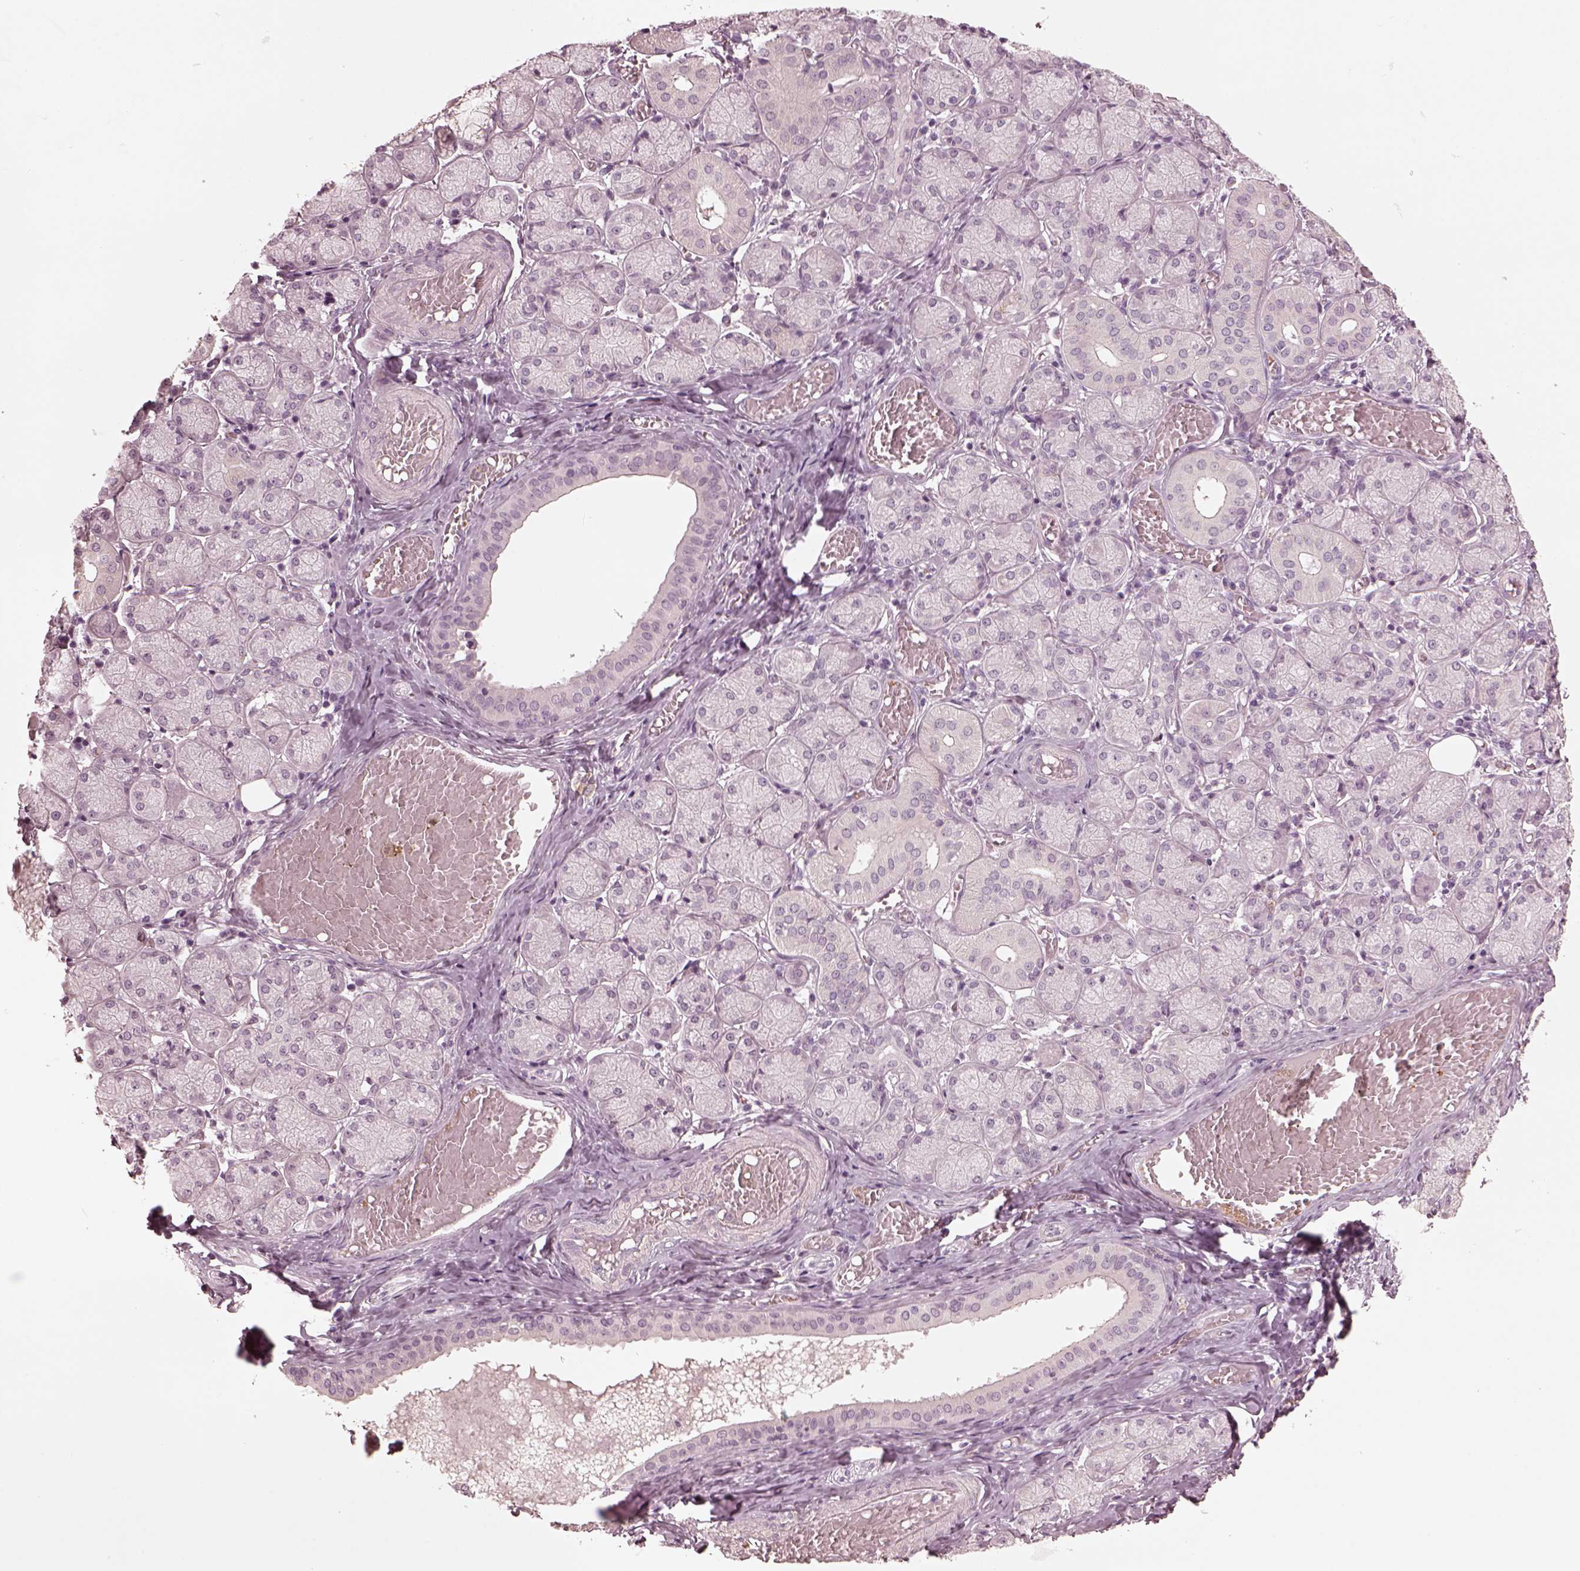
{"staining": {"intensity": "negative", "quantity": "none", "location": "none"}, "tissue": "salivary gland", "cell_type": "Glandular cells", "image_type": "normal", "snomed": [{"axis": "morphology", "description": "Normal tissue, NOS"}, {"axis": "topography", "description": "Salivary gland"}, {"axis": "topography", "description": "Peripheral nerve tissue"}], "caption": "An image of salivary gland stained for a protein reveals no brown staining in glandular cells. (Stains: DAB (3,3'-diaminobenzidine) immunohistochemistry (IHC) with hematoxylin counter stain, Microscopy: brightfield microscopy at high magnification).", "gene": "PSTPIP2", "patient": {"sex": "female", "age": 24}}